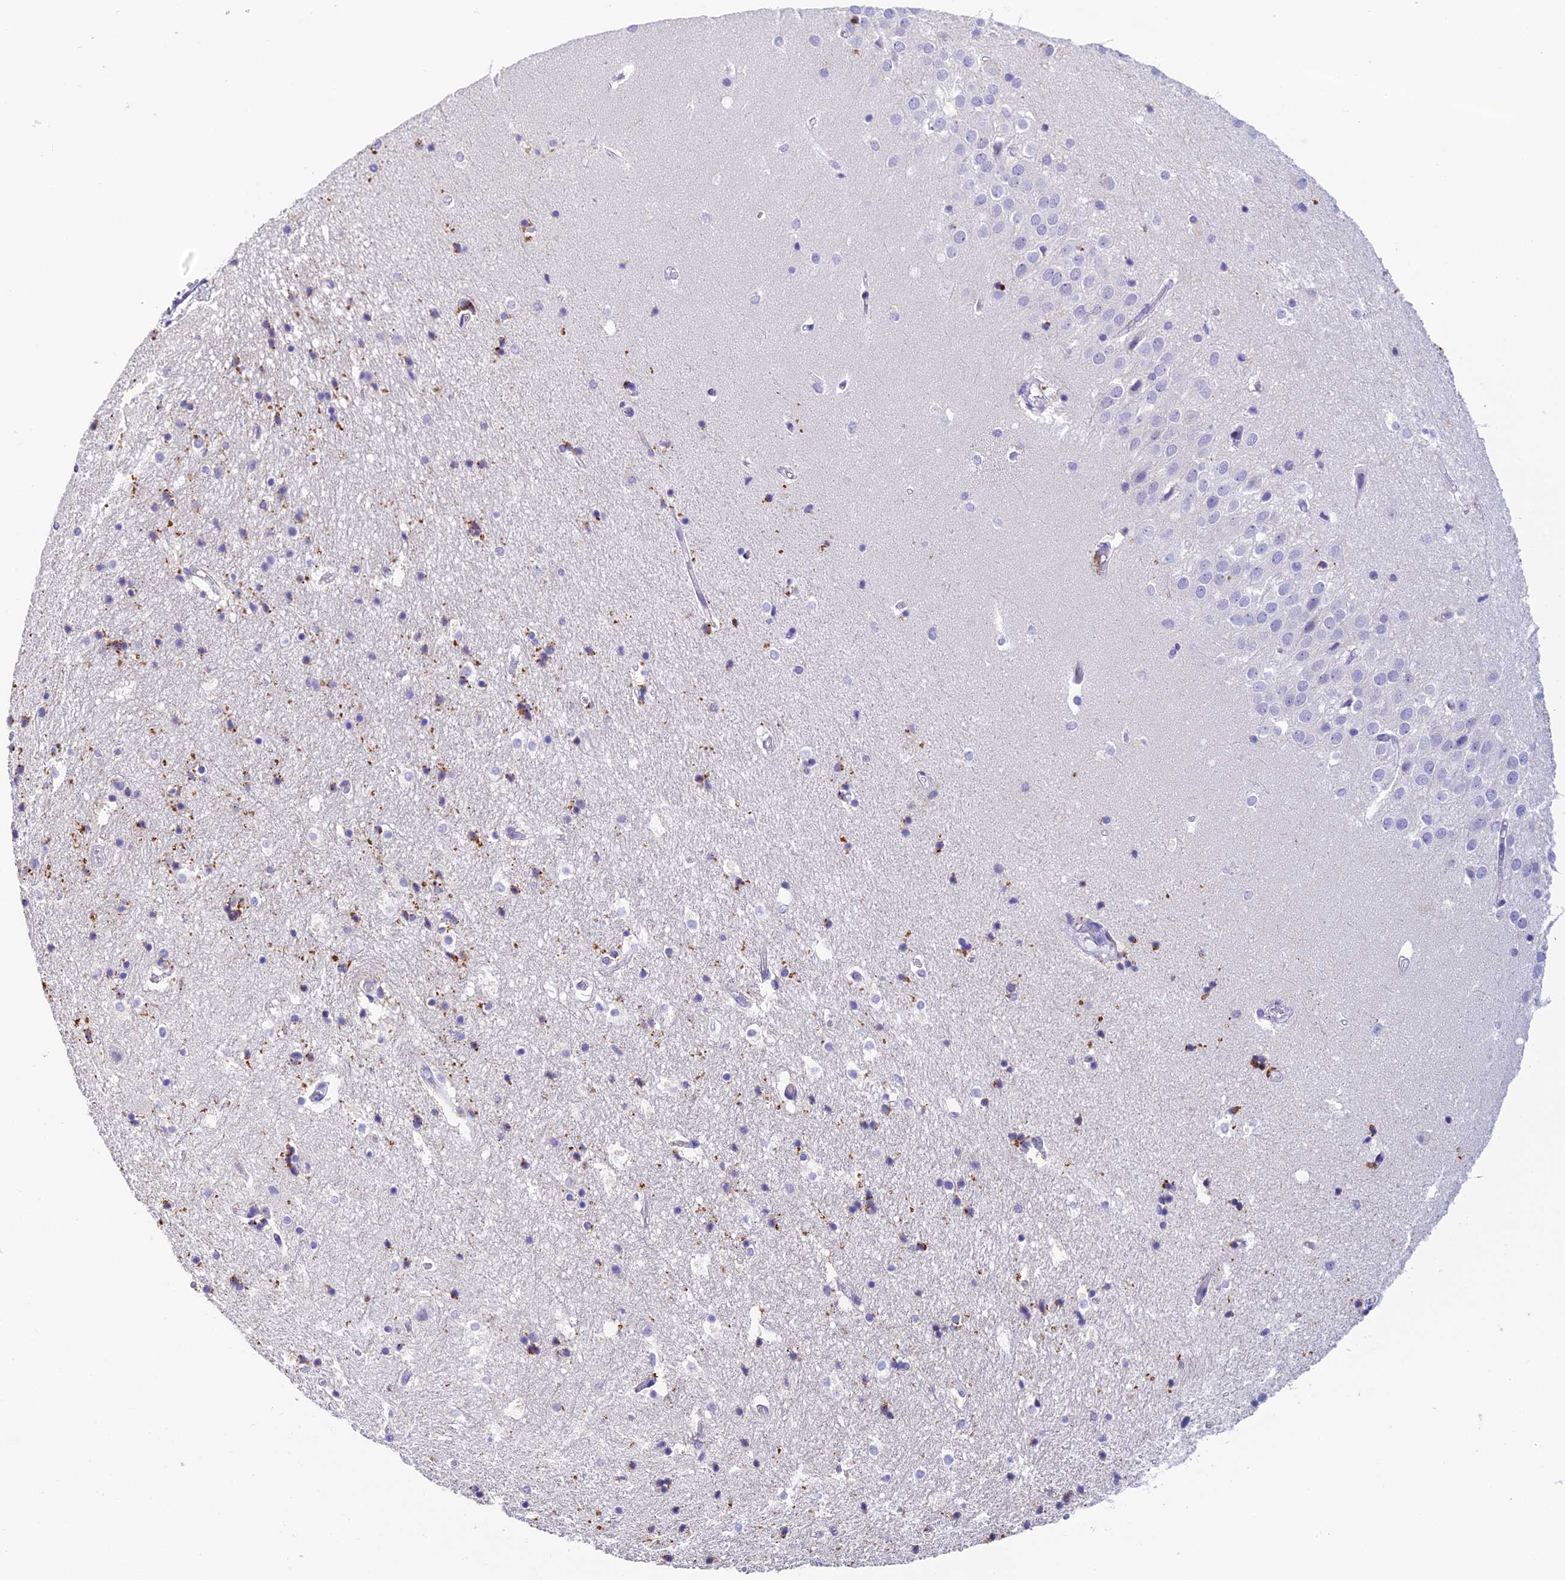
{"staining": {"intensity": "negative", "quantity": "none", "location": "none"}, "tissue": "hippocampus", "cell_type": "Glial cells", "image_type": "normal", "snomed": [{"axis": "morphology", "description": "Normal tissue, NOS"}, {"axis": "topography", "description": "Hippocampus"}], "caption": "Immunohistochemical staining of normal hippocampus exhibits no significant staining in glial cells.", "gene": "C12orf29", "patient": {"sex": "female", "age": 52}}